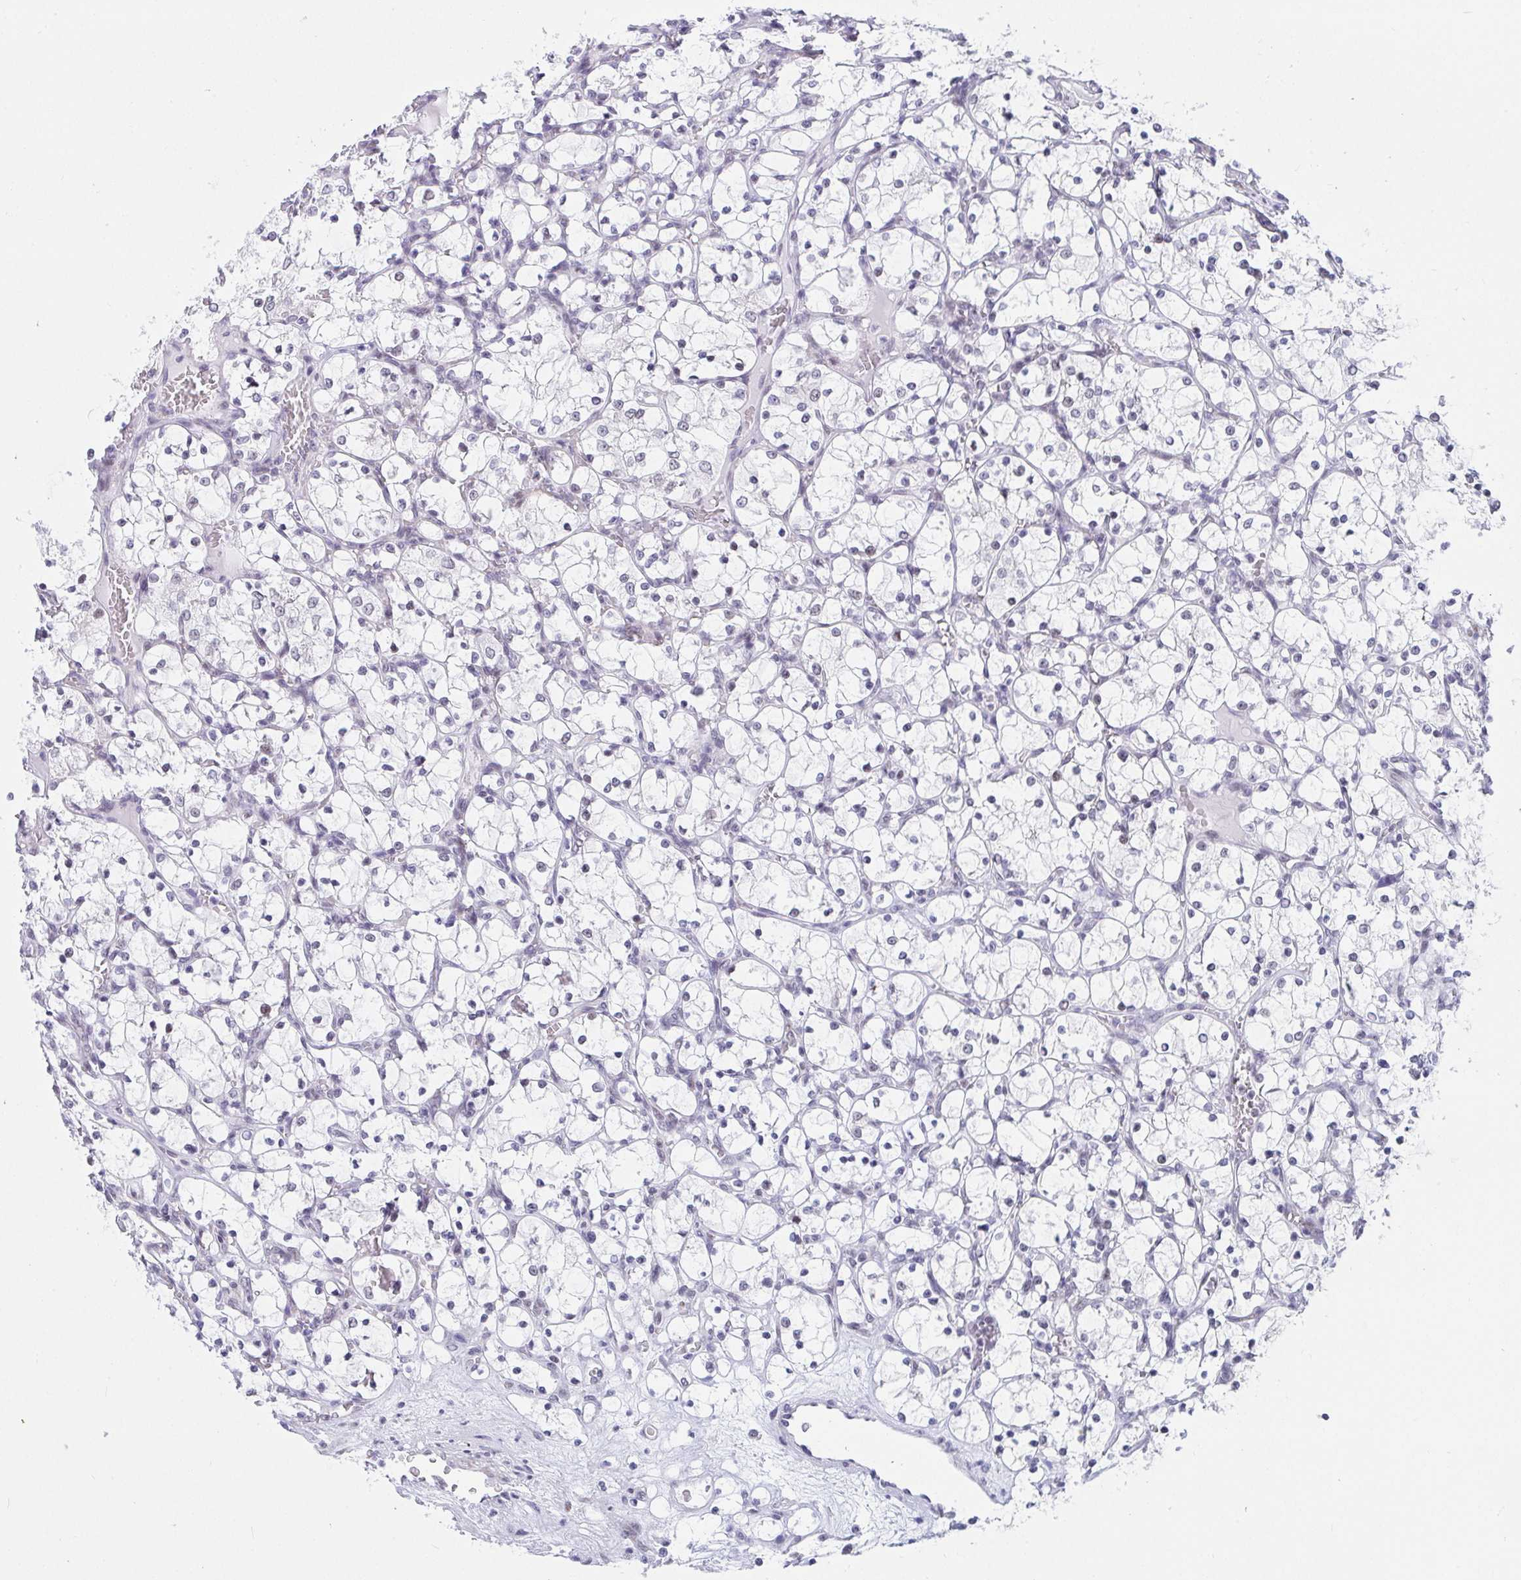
{"staining": {"intensity": "negative", "quantity": "none", "location": "none"}, "tissue": "renal cancer", "cell_type": "Tumor cells", "image_type": "cancer", "snomed": [{"axis": "morphology", "description": "Adenocarcinoma, NOS"}, {"axis": "topography", "description": "Kidney"}], "caption": "A micrograph of human adenocarcinoma (renal) is negative for staining in tumor cells.", "gene": "WDR72", "patient": {"sex": "female", "age": 69}}